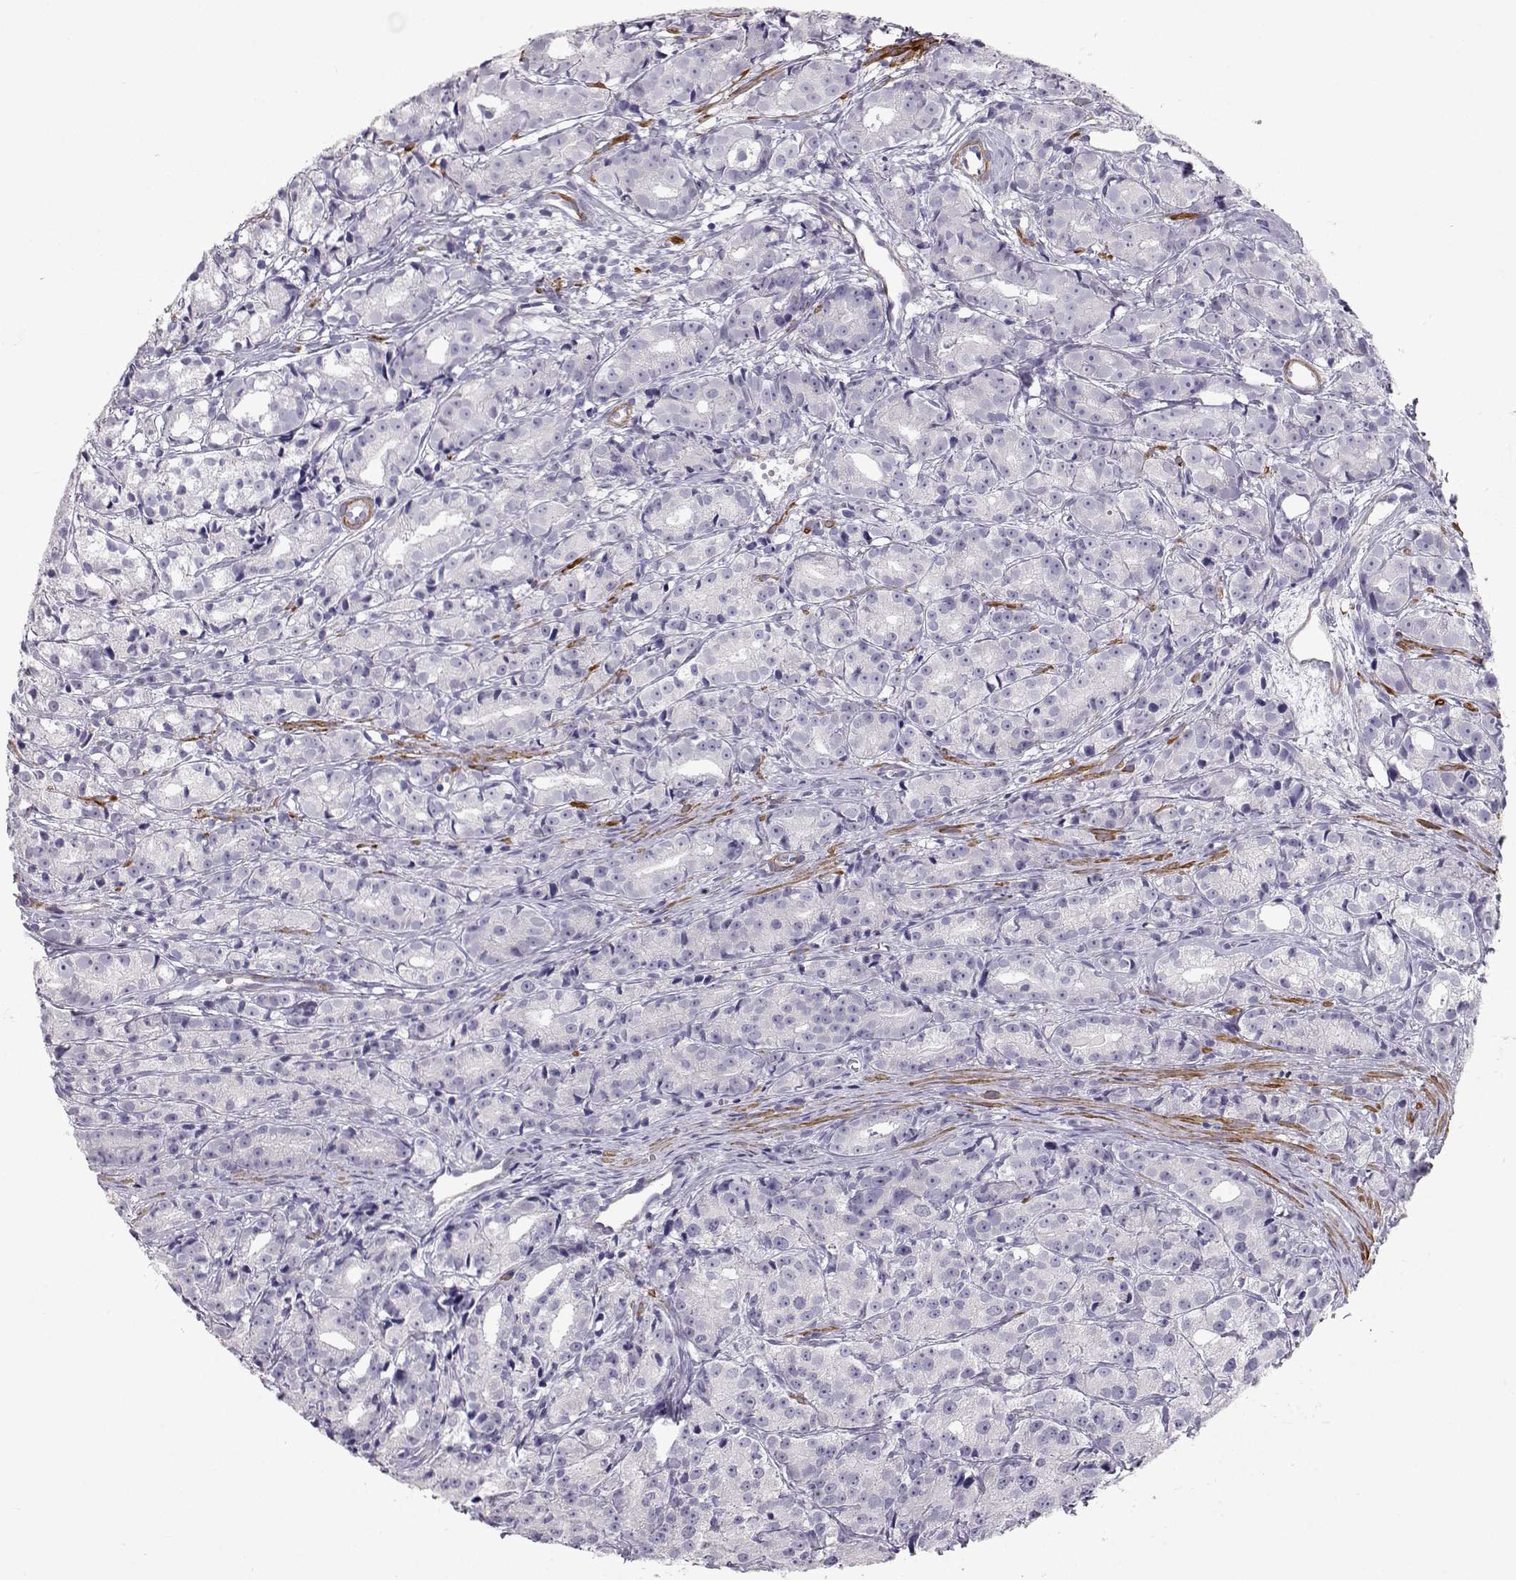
{"staining": {"intensity": "negative", "quantity": "none", "location": "none"}, "tissue": "prostate cancer", "cell_type": "Tumor cells", "image_type": "cancer", "snomed": [{"axis": "morphology", "description": "Adenocarcinoma, Medium grade"}, {"axis": "topography", "description": "Prostate"}], "caption": "Photomicrograph shows no protein expression in tumor cells of prostate cancer tissue.", "gene": "SLITRK3", "patient": {"sex": "male", "age": 74}}